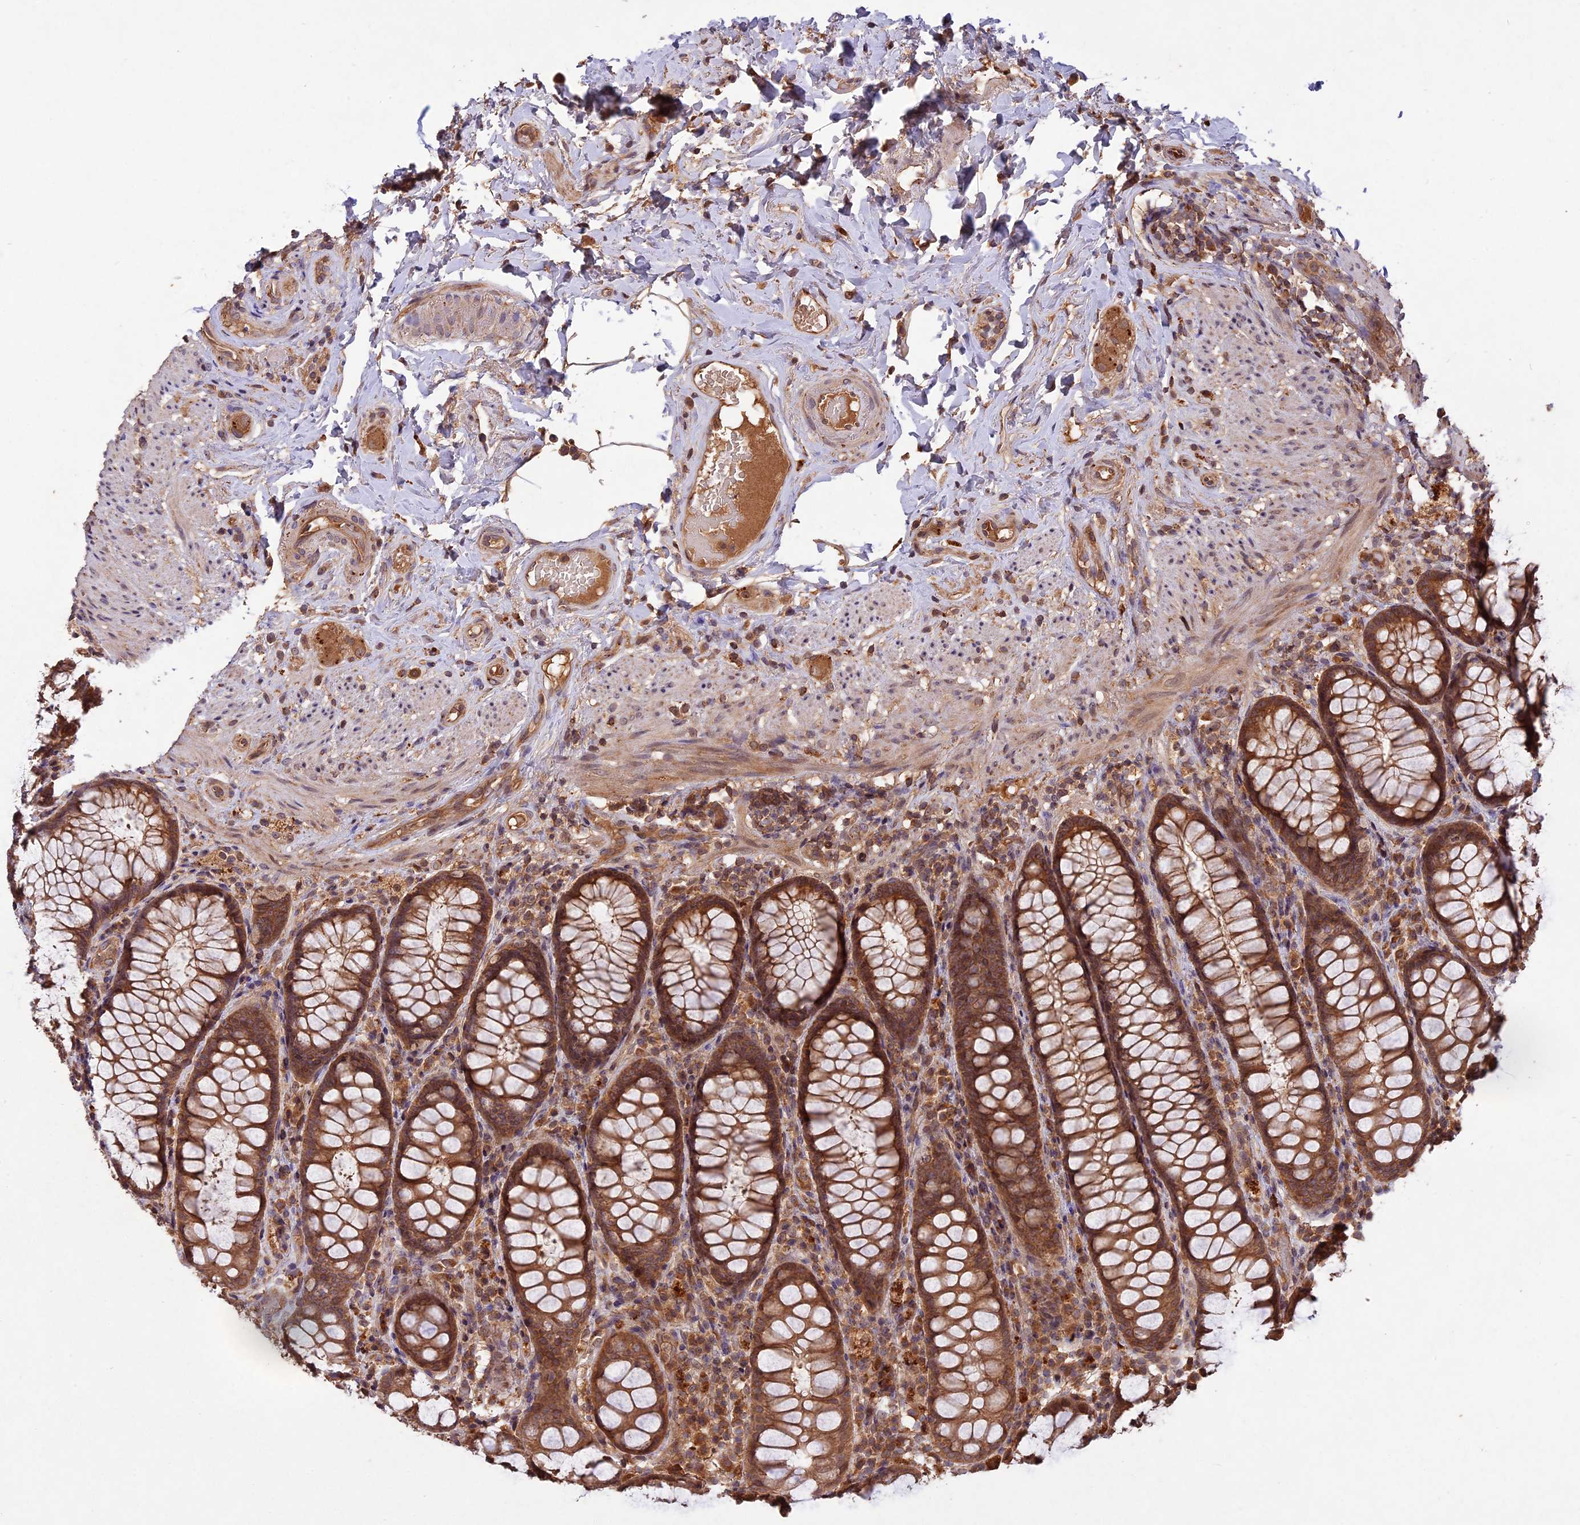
{"staining": {"intensity": "moderate", "quantity": ">75%", "location": "cytoplasmic/membranous"}, "tissue": "rectum", "cell_type": "Glandular cells", "image_type": "normal", "snomed": [{"axis": "morphology", "description": "Normal tissue, NOS"}, {"axis": "topography", "description": "Rectum"}], "caption": "Immunohistochemical staining of benign rectum exhibits moderate cytoplasmic/membranous protein expression in about >75% of glandular cells. (IHC, brightfield microscopy, high magnification).", "gene": "CHAC1", "patient": {"sex": "male", "age": 83}}